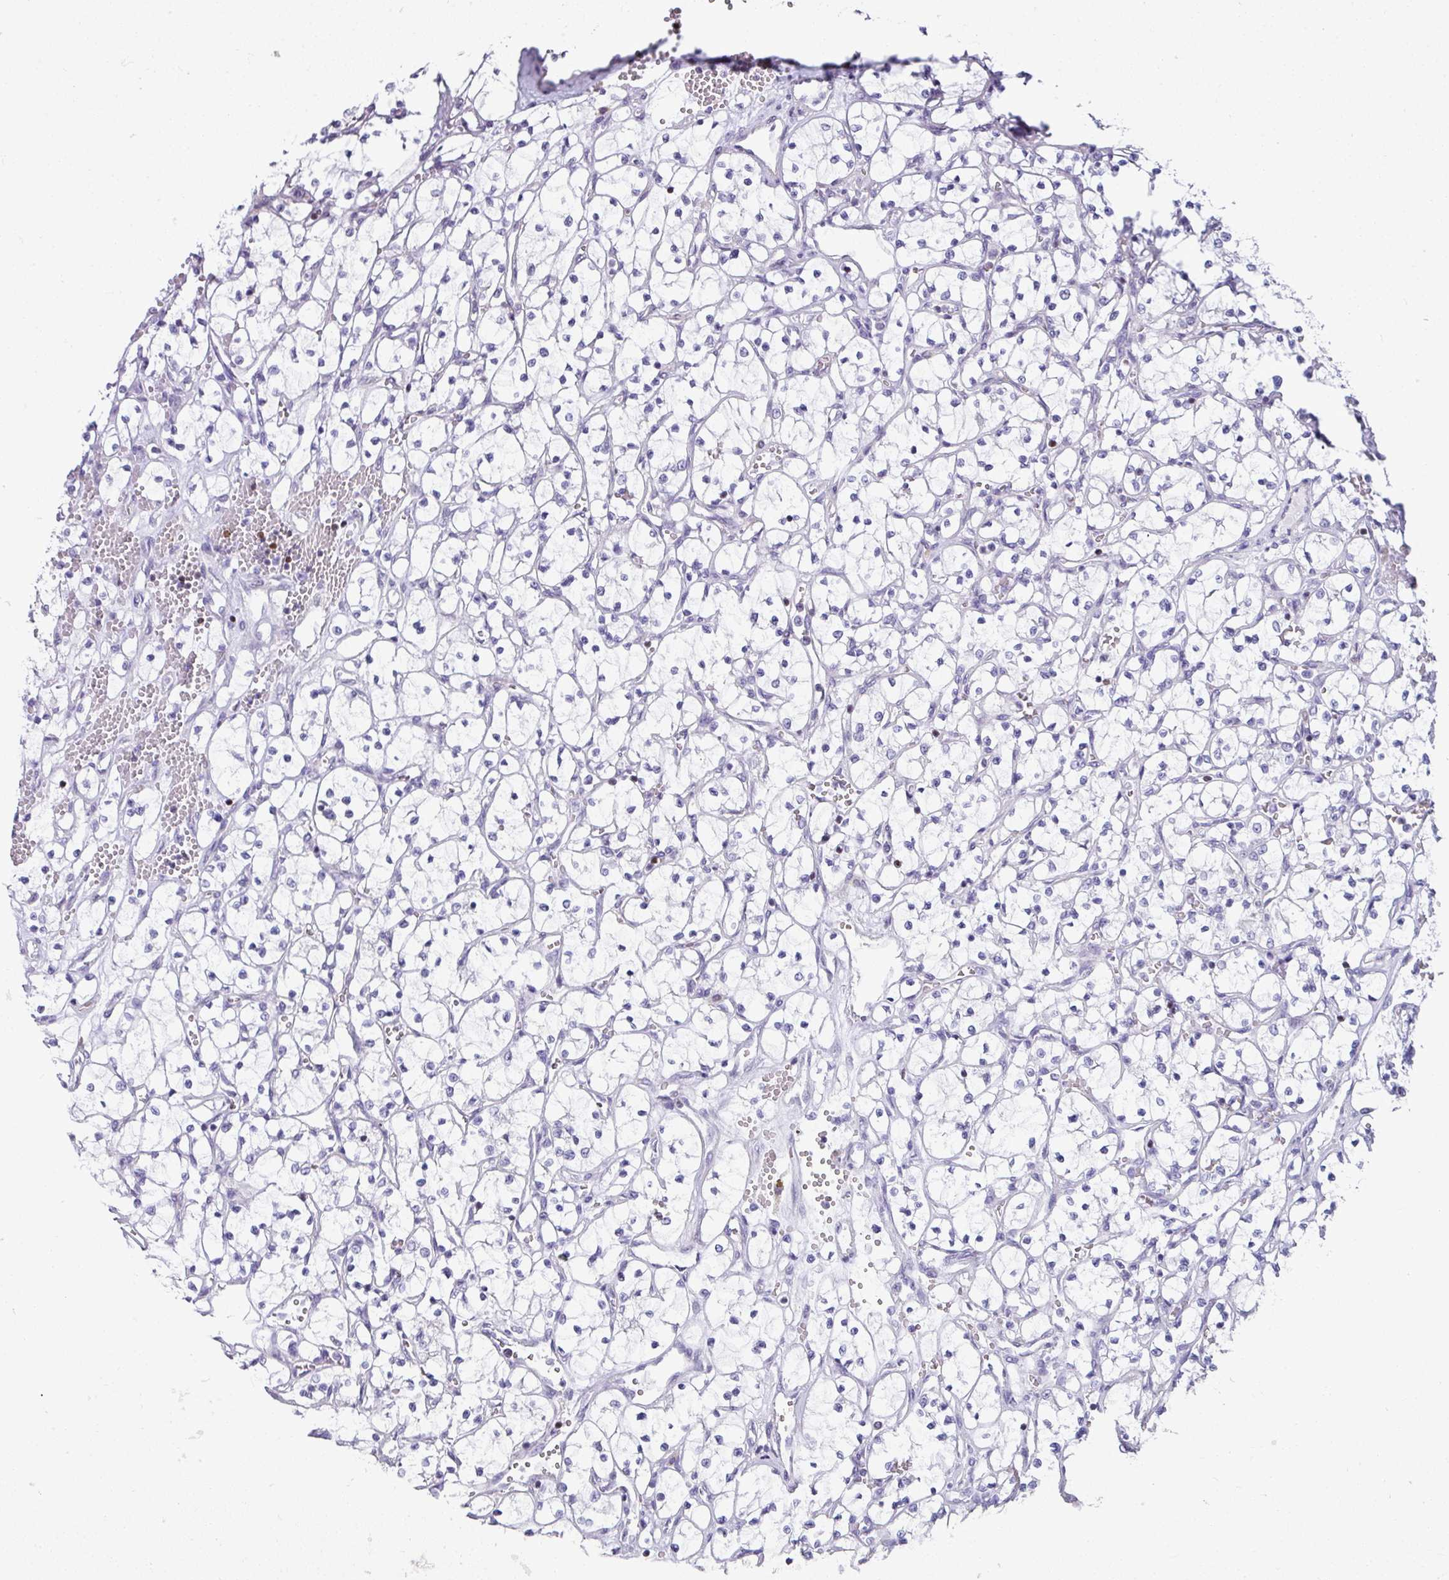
{"staining": {"intensity": "negative", "quantity": "none", "location": "none"}, "tissue": "renal cancer", "cell_type": "Tumor cells", "image_type": "cancer", "snomed": [{"axis": "morphology", "description": "Adenocarcinoma, NOS"}, {"axis": "topography", "description": "Kidney"}], "caption": "There is no significant staining in tumor cells of renal adenocarcinoma.", "gene": "STAT5A", "patient": {"sex": "female", "age": 69}}